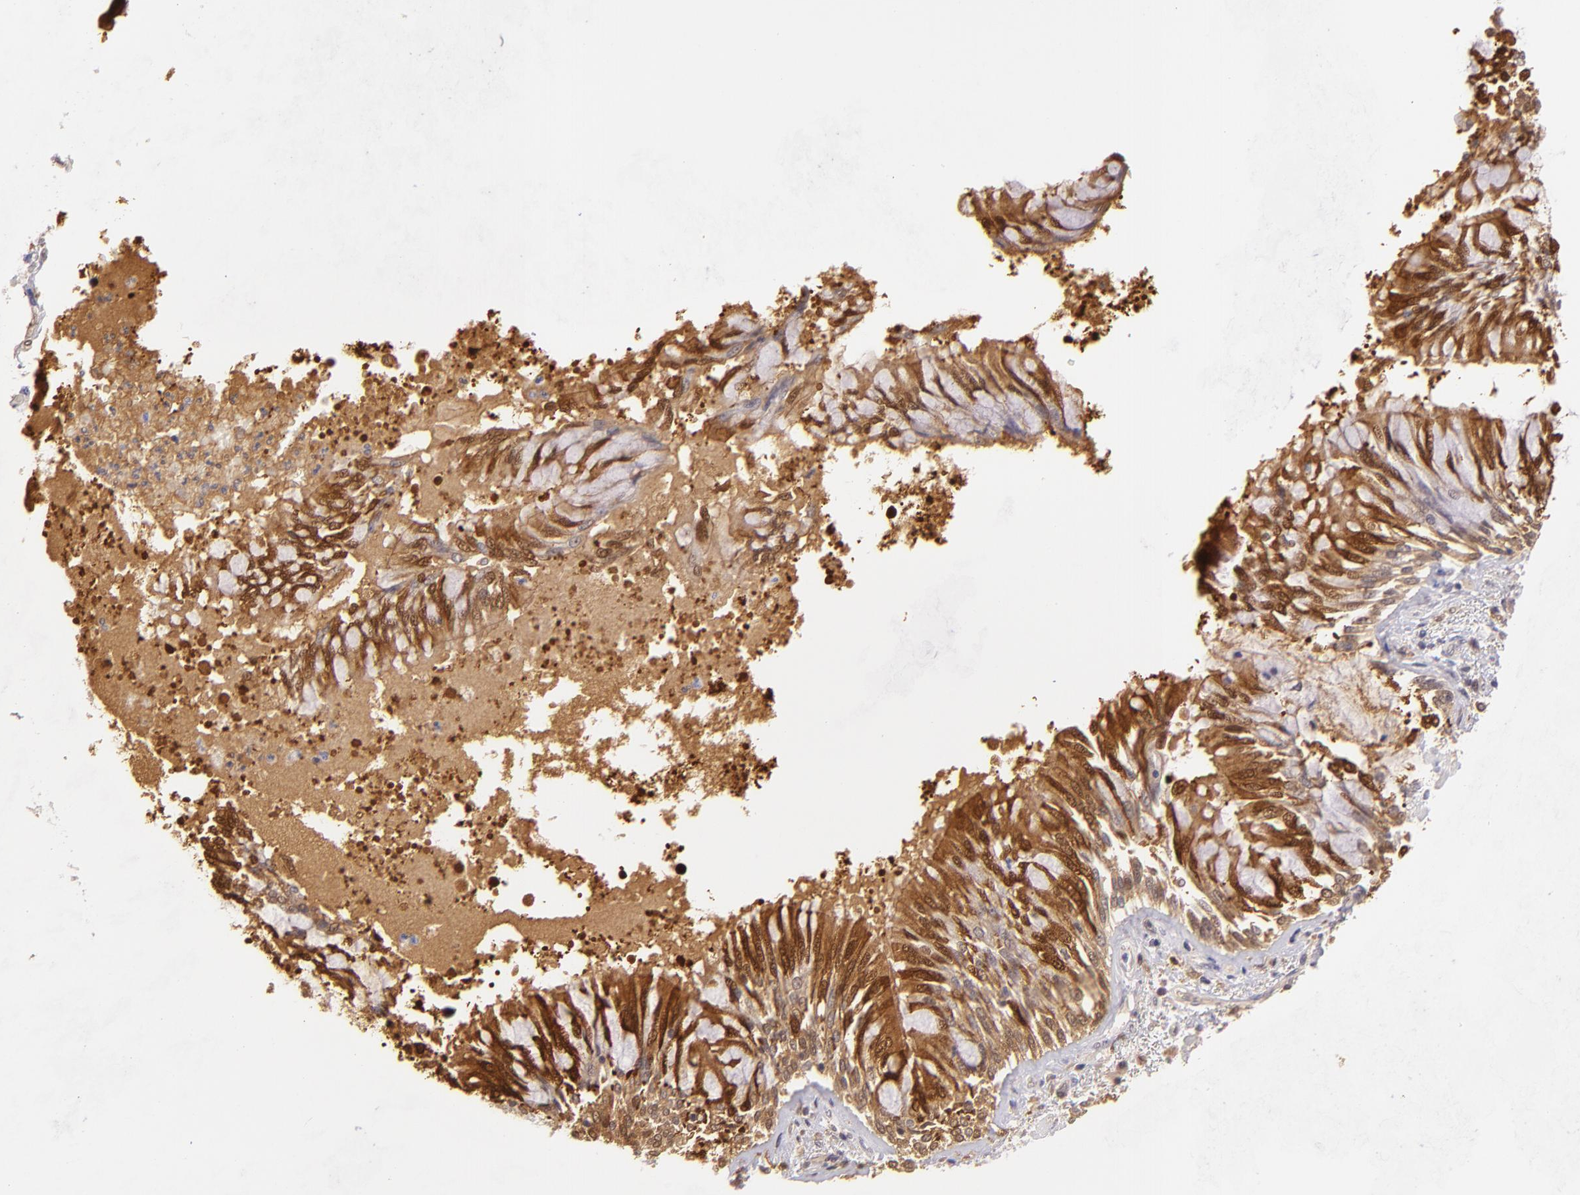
{"staining": {"intensity": "strong", "quantity": ">75%", "location": "cytoplasmic/membranous,nuclear"}, "tissue": "bronchus", "cell_type": "Respiratory epithelial cells", "image_type": "normal", "snomed": [{"axis": "morphology", "description": "Normal tissue, NOS"}, {"axis": "topography", "description": "Cartilage tissue"}, {"axis": "topography", "description": "Bronchus"}, {"axis": "topography", "description": "Lung"}, {"axis": "topography", "description": "Peripheral nerve tissue"}], "caption": "A brown stain shows strong cytoplasmic/membranous,nuclear positivity of a protein in respiratory epithelial cells of unremarkable human bronchus.", "gene": "HSPH1", "patient": {"sex": "female", "age": 49}}